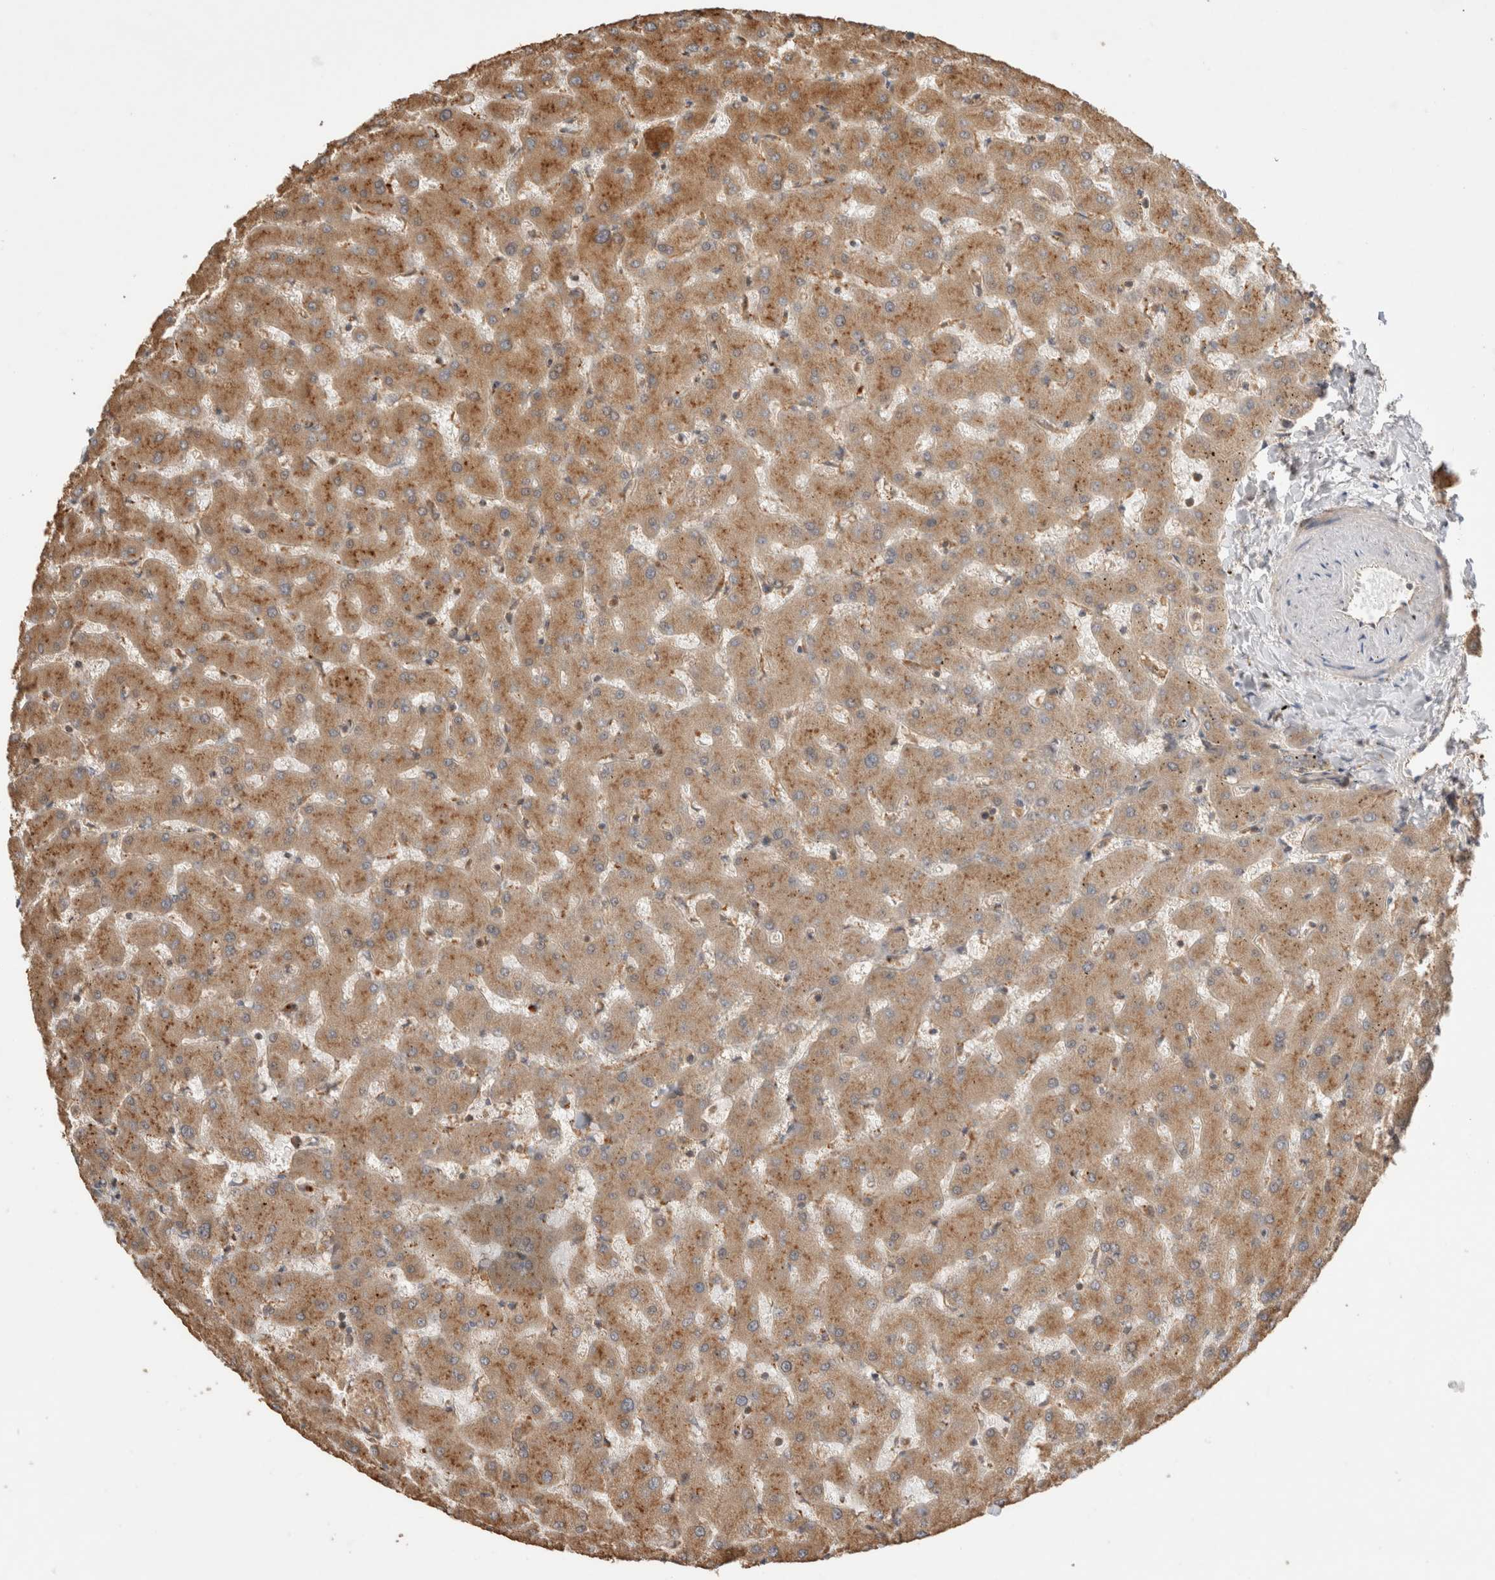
{"staining": {"intensity": "moderate", "quantity": ">75%", "location": "cytoplasmic/membranous"}, "tissue": "liver", "cell_type": "Cholangiocytes", "image_type": "normal", "snomed": [{"axis": "morphology", "description": "Normal tissue, NOS"}, {"axis": "topography", "description": "Liver"}], "caption": "This histopathology image shows IHC staining of unremarkable liver, with medium moderate cytoplasmic/membranous expression in approximately >75% of cholangiocytes.", "gene": "VPS28", "patient": {"sex": "female", "age": 63}}